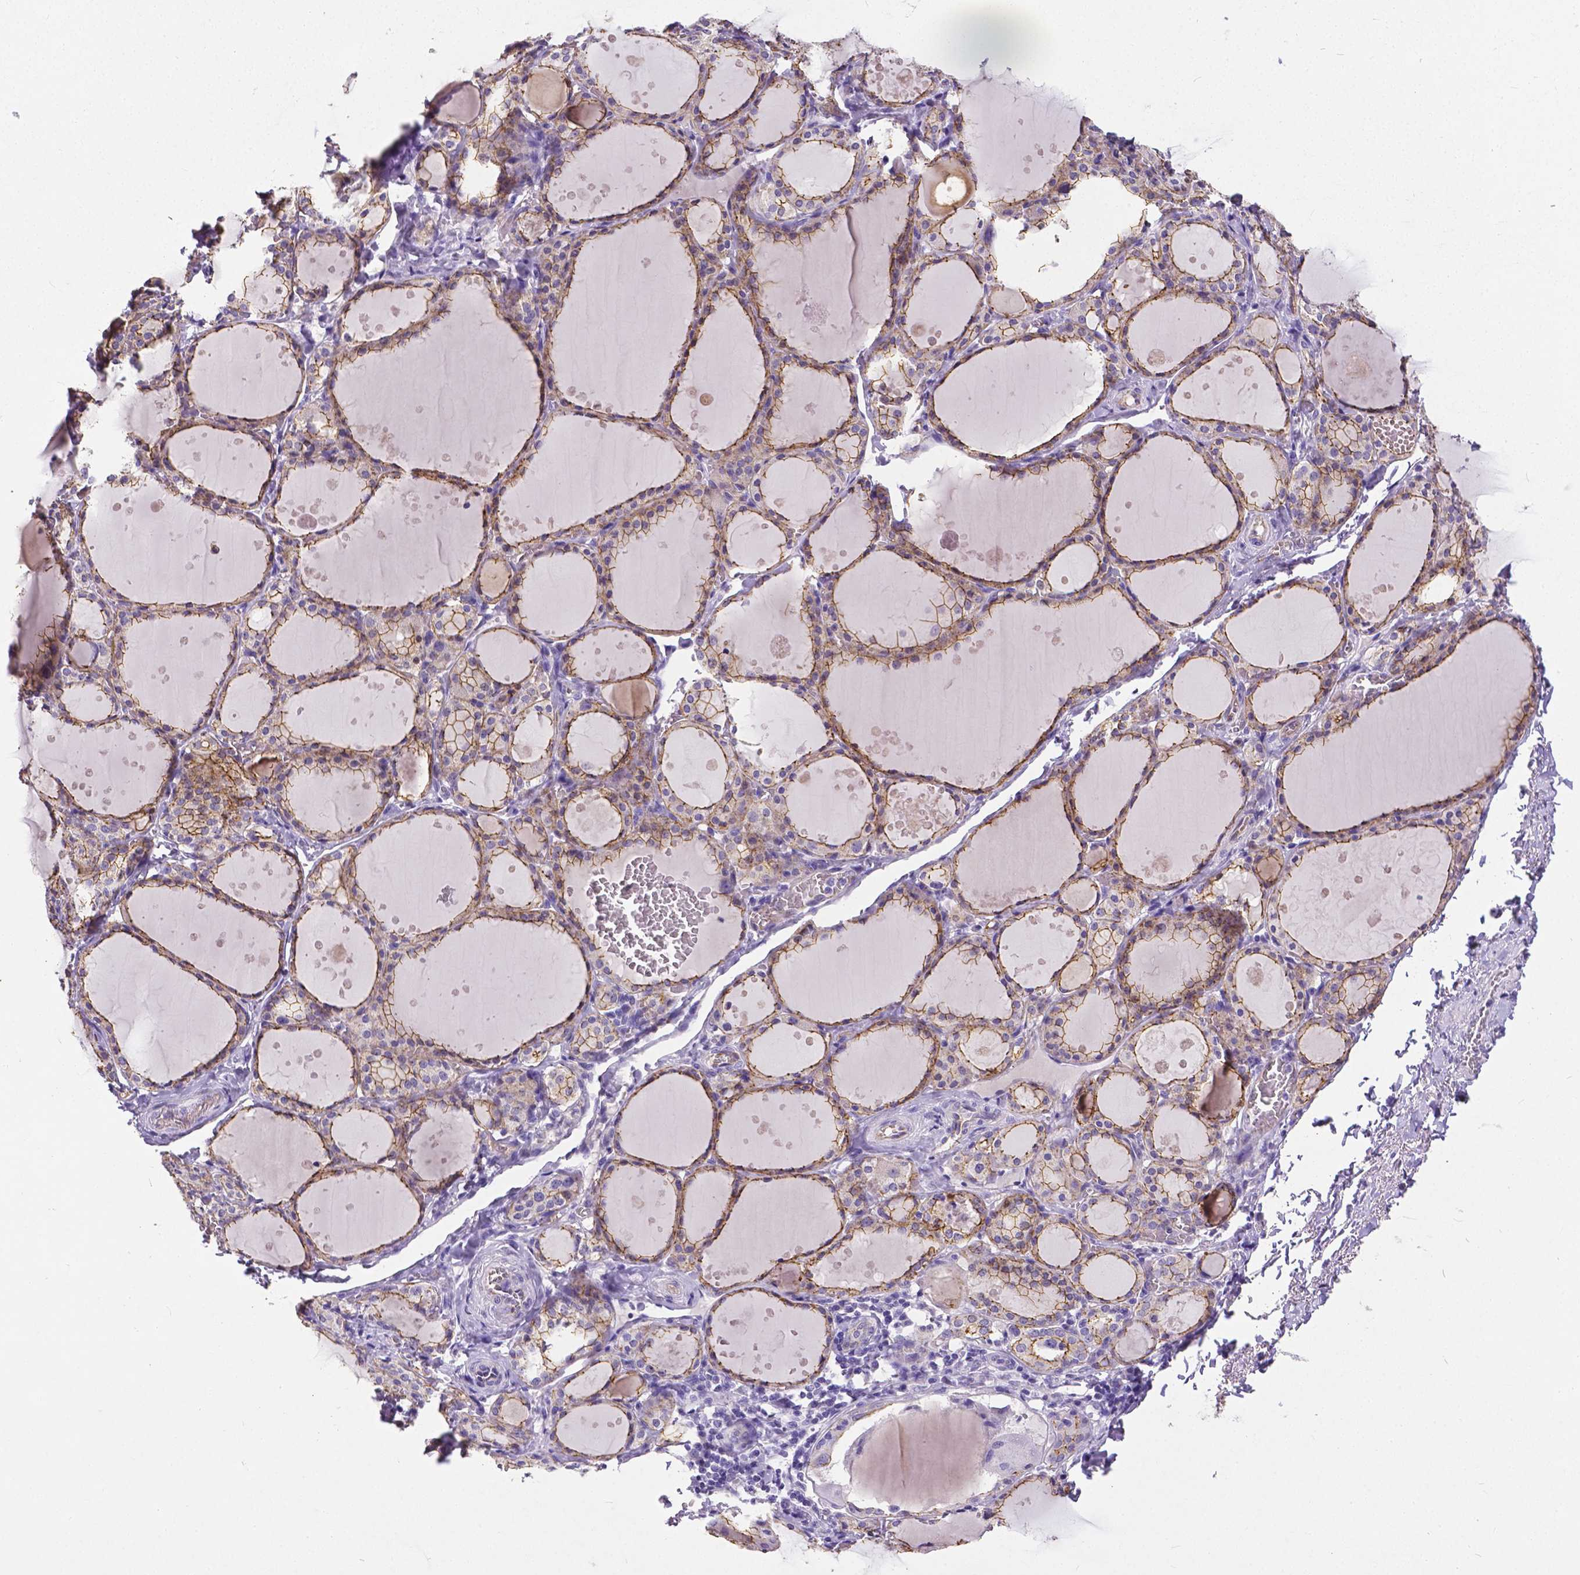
{"staining": {"intensity": "moderate", "quantity": "25%-75%", "location": "cytoplasmic/membranous"}, "tissue": "thyroid gland", "cell_type": "Glandular cells", "image_type": "normal", "snomed": [{"axis": "morphology", "description": "Normal tissue, NOS"}, {"axis": "topography", "description": "Thyroid gland"}], "caption": "An immunohistochemistry (IHC) micrograph of benign tissue is shown. Protein staining in brown shows moderate cytoplasmic/membranous positivity in thyroid gland within glandular cells. (brown staining indicates protein expression, while blue staining denotes nuclei).", "gene": "OCLN", "patient": {"sex": "male", "age": 68}}